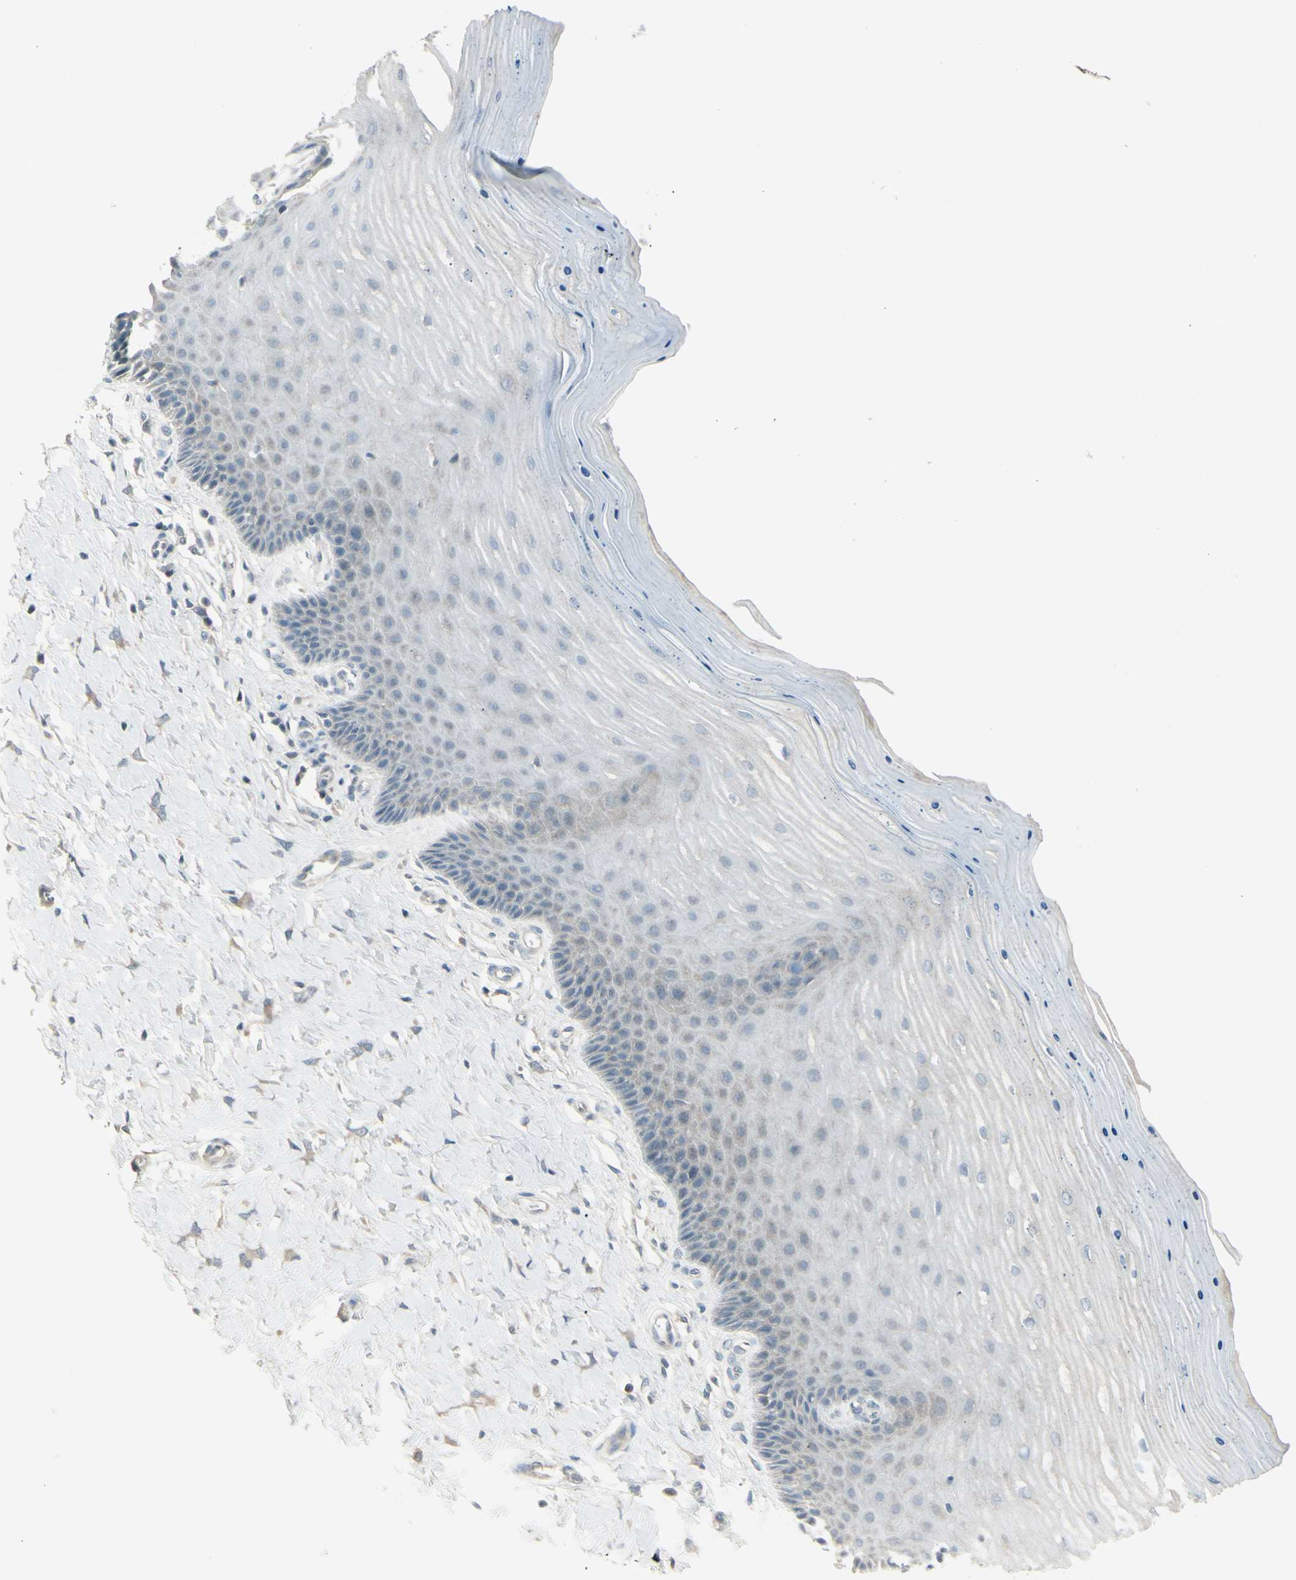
{"staining": {"intensity": "weak", "quantity": "25%-75%", "location": "cytoplasmic/membranous"}, "tissue": "cervix", "cell_type": "Squamous epithelial cells", "image_type": "normal", "snomed": [{"axis": "morphology", "description": "Normal tissue, NOS"}, {"axis": "topography", "description": "Cervix"}], "caption": "Immunohistochemistry micrograph of unremarkable cervix: cervix stained using immunohistochemistry demonstrates low levels of weak protein expression localized specifically in the cytoplasmic/membranous of squamous epithelial cells, appearing as a cytoplasmic/membranous brown color.", "gene": "SH3GL2", "patient": {"sex": "female", "age": 55}}